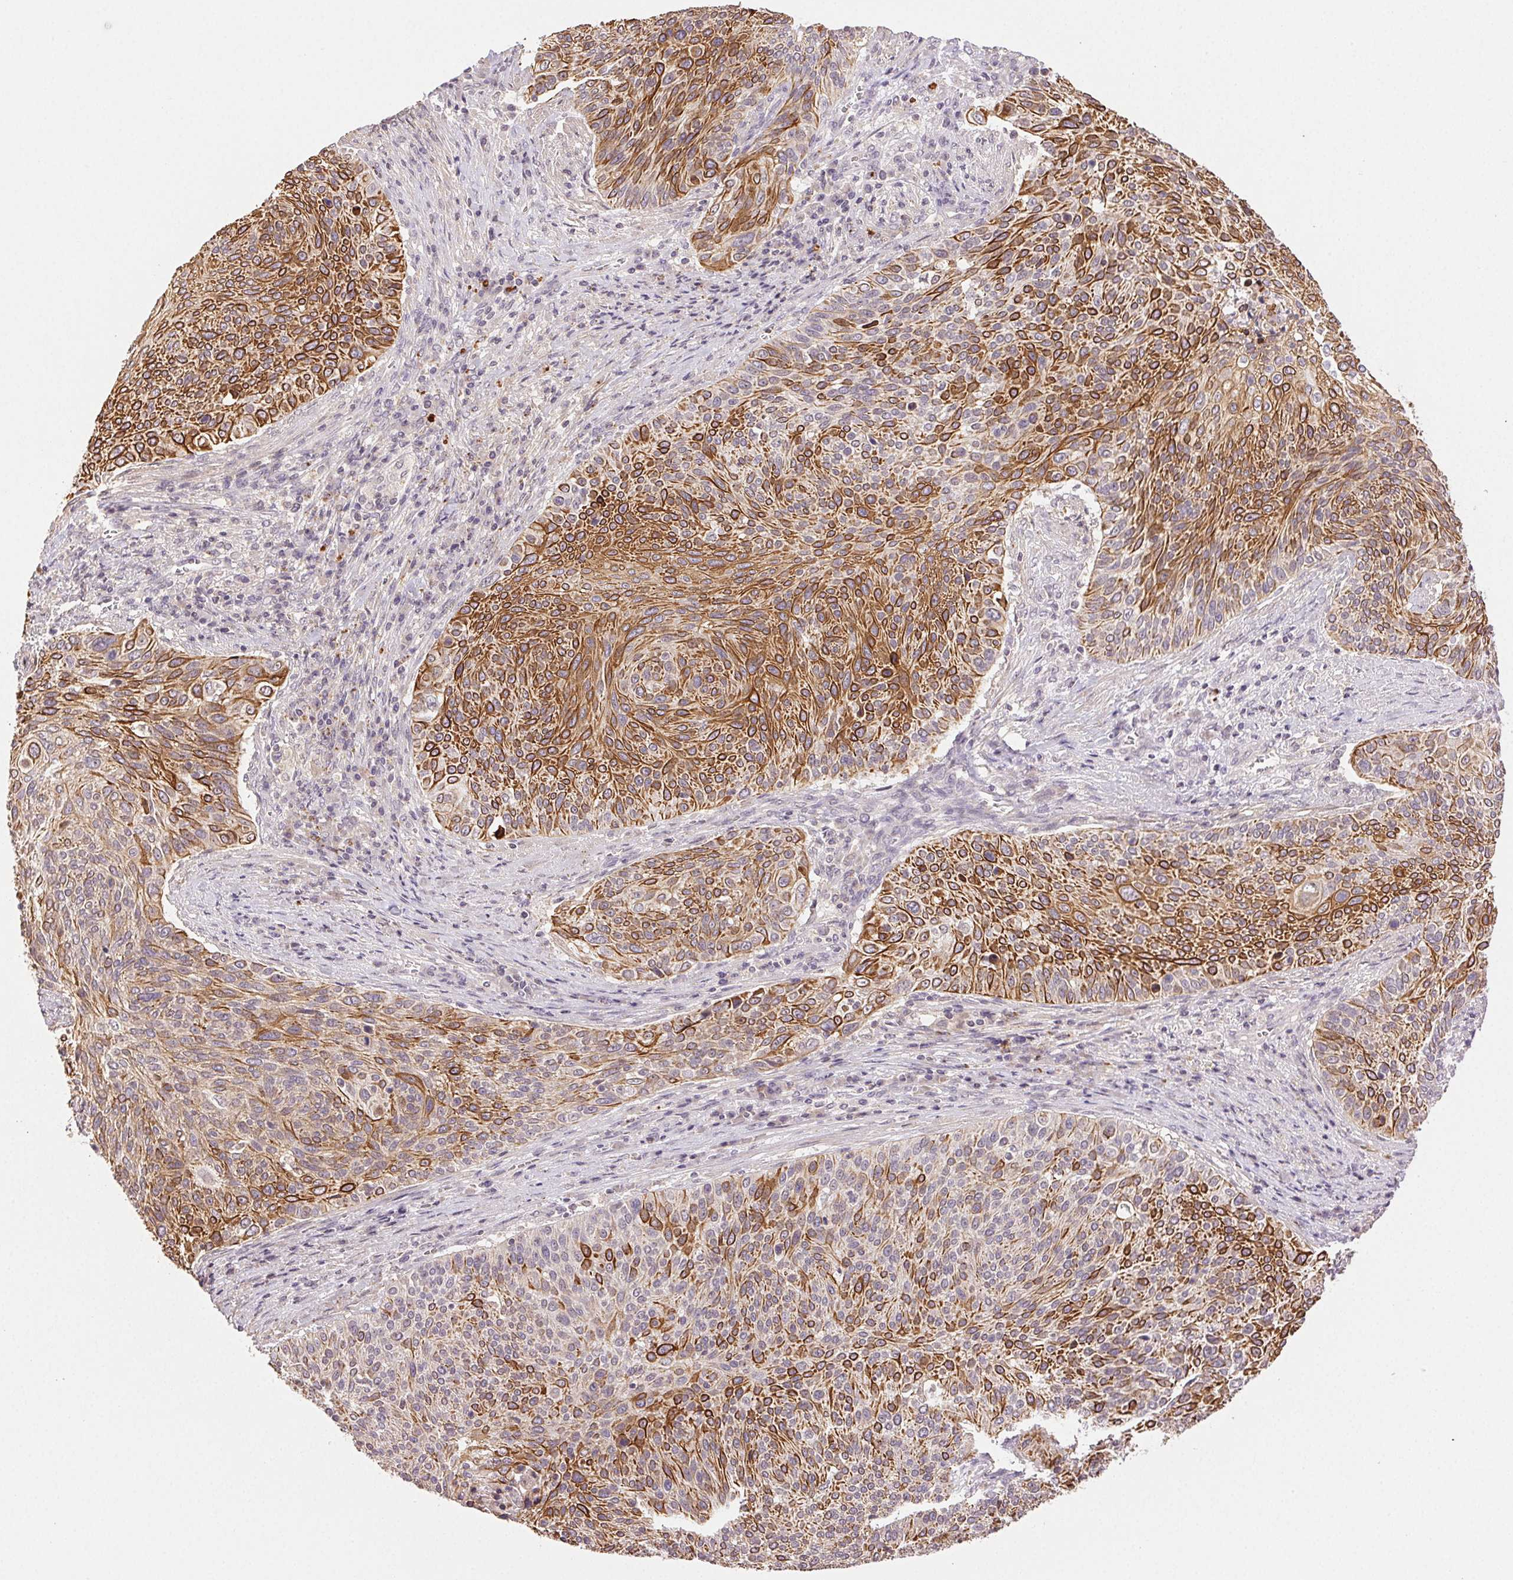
{"staining": {"intensity": "strong", "quantity": "25%-75%", "location": "cytoplasmic/membranous"}, "tissue": "cervical cancer", "cell_type": "Tumor cells", "image_type": "cancer", "snomed": [{"axis": "morphology", "description": "Squamous cell carcinoma, NOS"}, {"axis": "topography", "description": "Cervix"}], "caption": "The micrograph exhibits staining of cervical cancer, revealing strong cytoplasmic/membranous protein staining (brown color) within tumor cells.", "gene": "TMEM253", "patient": {"sex": "female", "age": 31}}